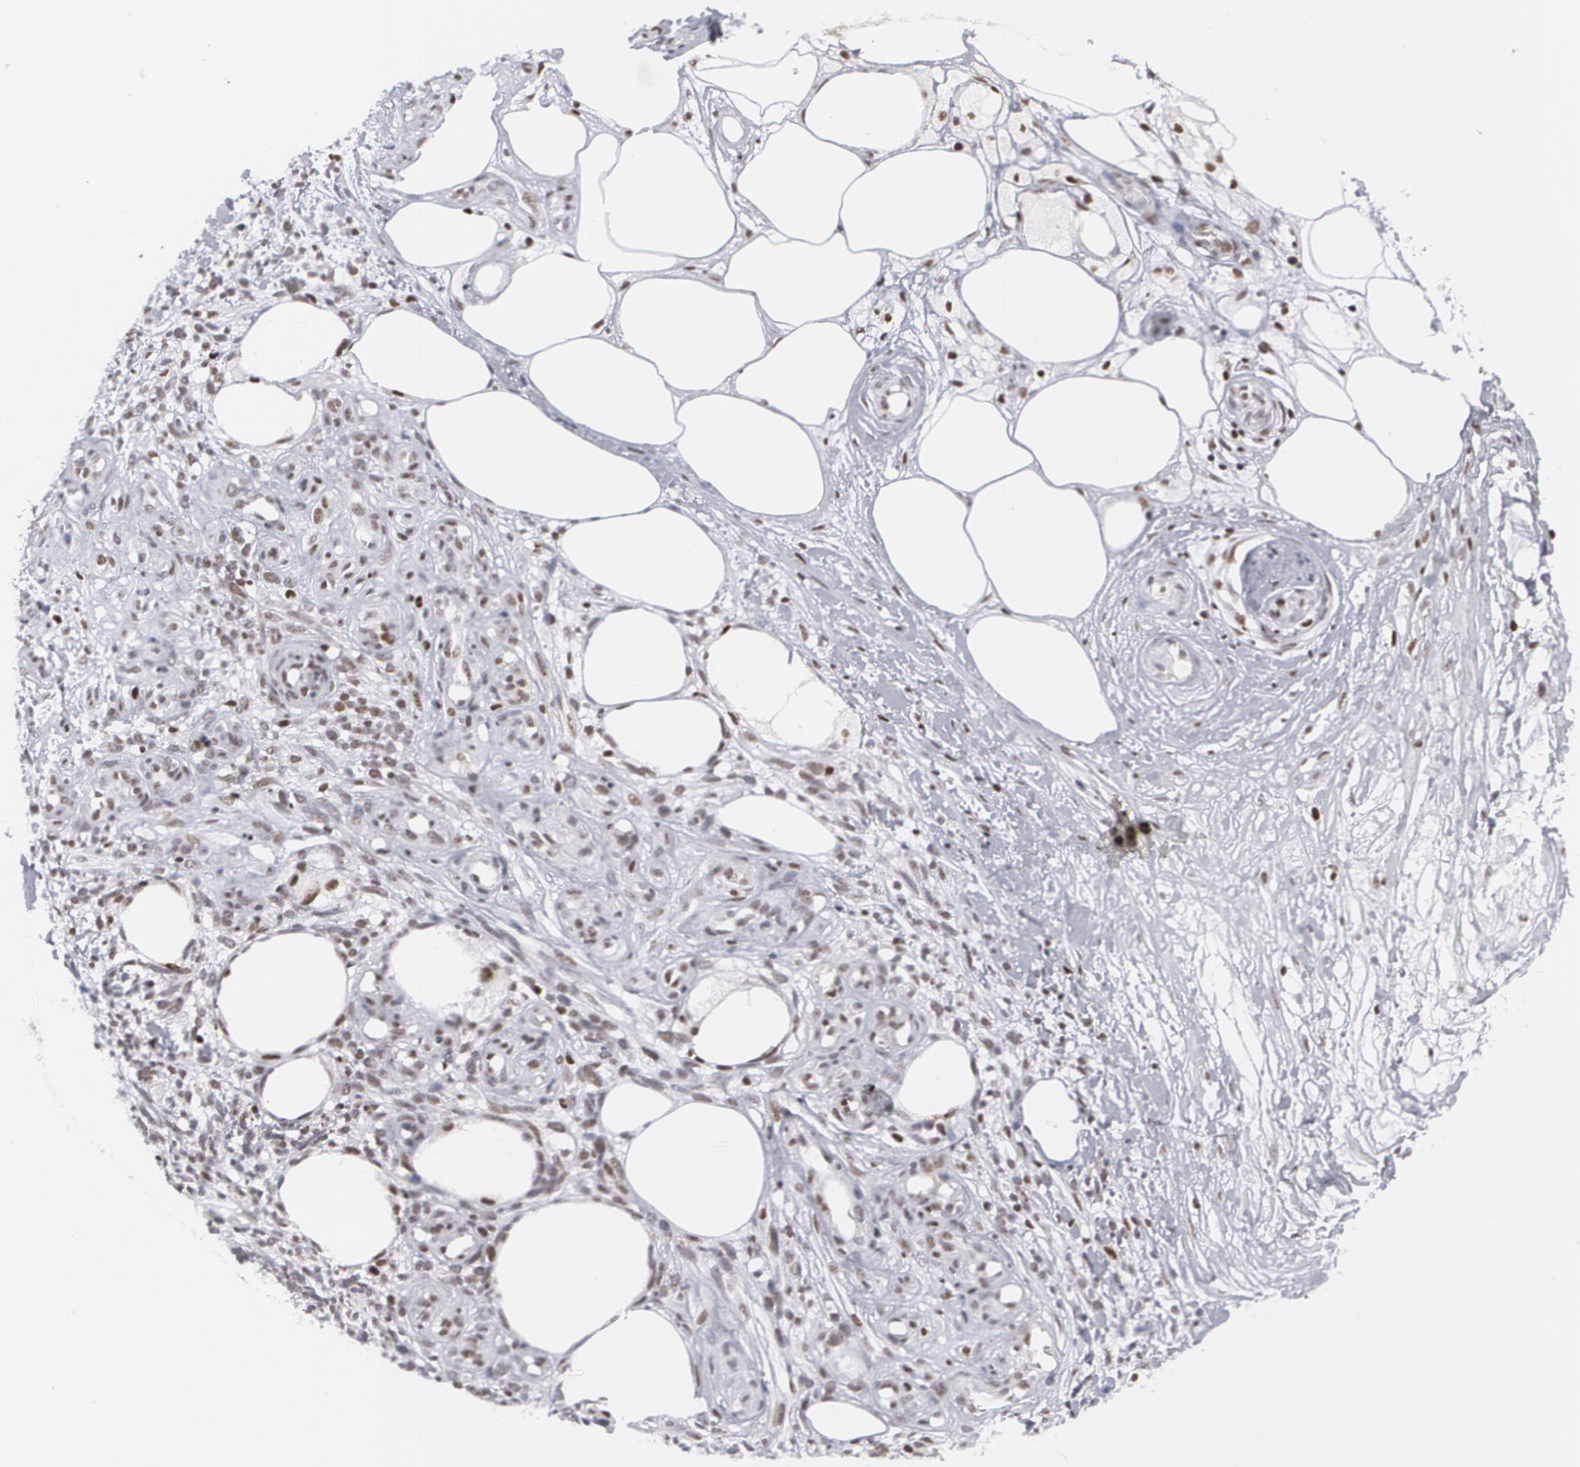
{"staining": {"intensity": "moderate", "quantity": "25%-75%", "location": "nuclear"}, "tissue": "melanoma", "cell_type": "Tumor cells", "image_type": "cancer", "snomed": [{"axis": "morphology", "description": "Malignant melanoma, NOS"}, {"axis": "topography", "description": "Skin"}], "caption": "Immunohistochemical staining of melanoma shows medium levels of moderate nuclear expression in about 25%-75% of tumor cells. The protein of interest is stained brown, and the nuclei are stained in blue (DAB (3,3'-diaminobenzidine) IHC with brightfield microscopy, high magnification).", "gene": "MCL1", "patient": {"sex": "female", "age": 85}}